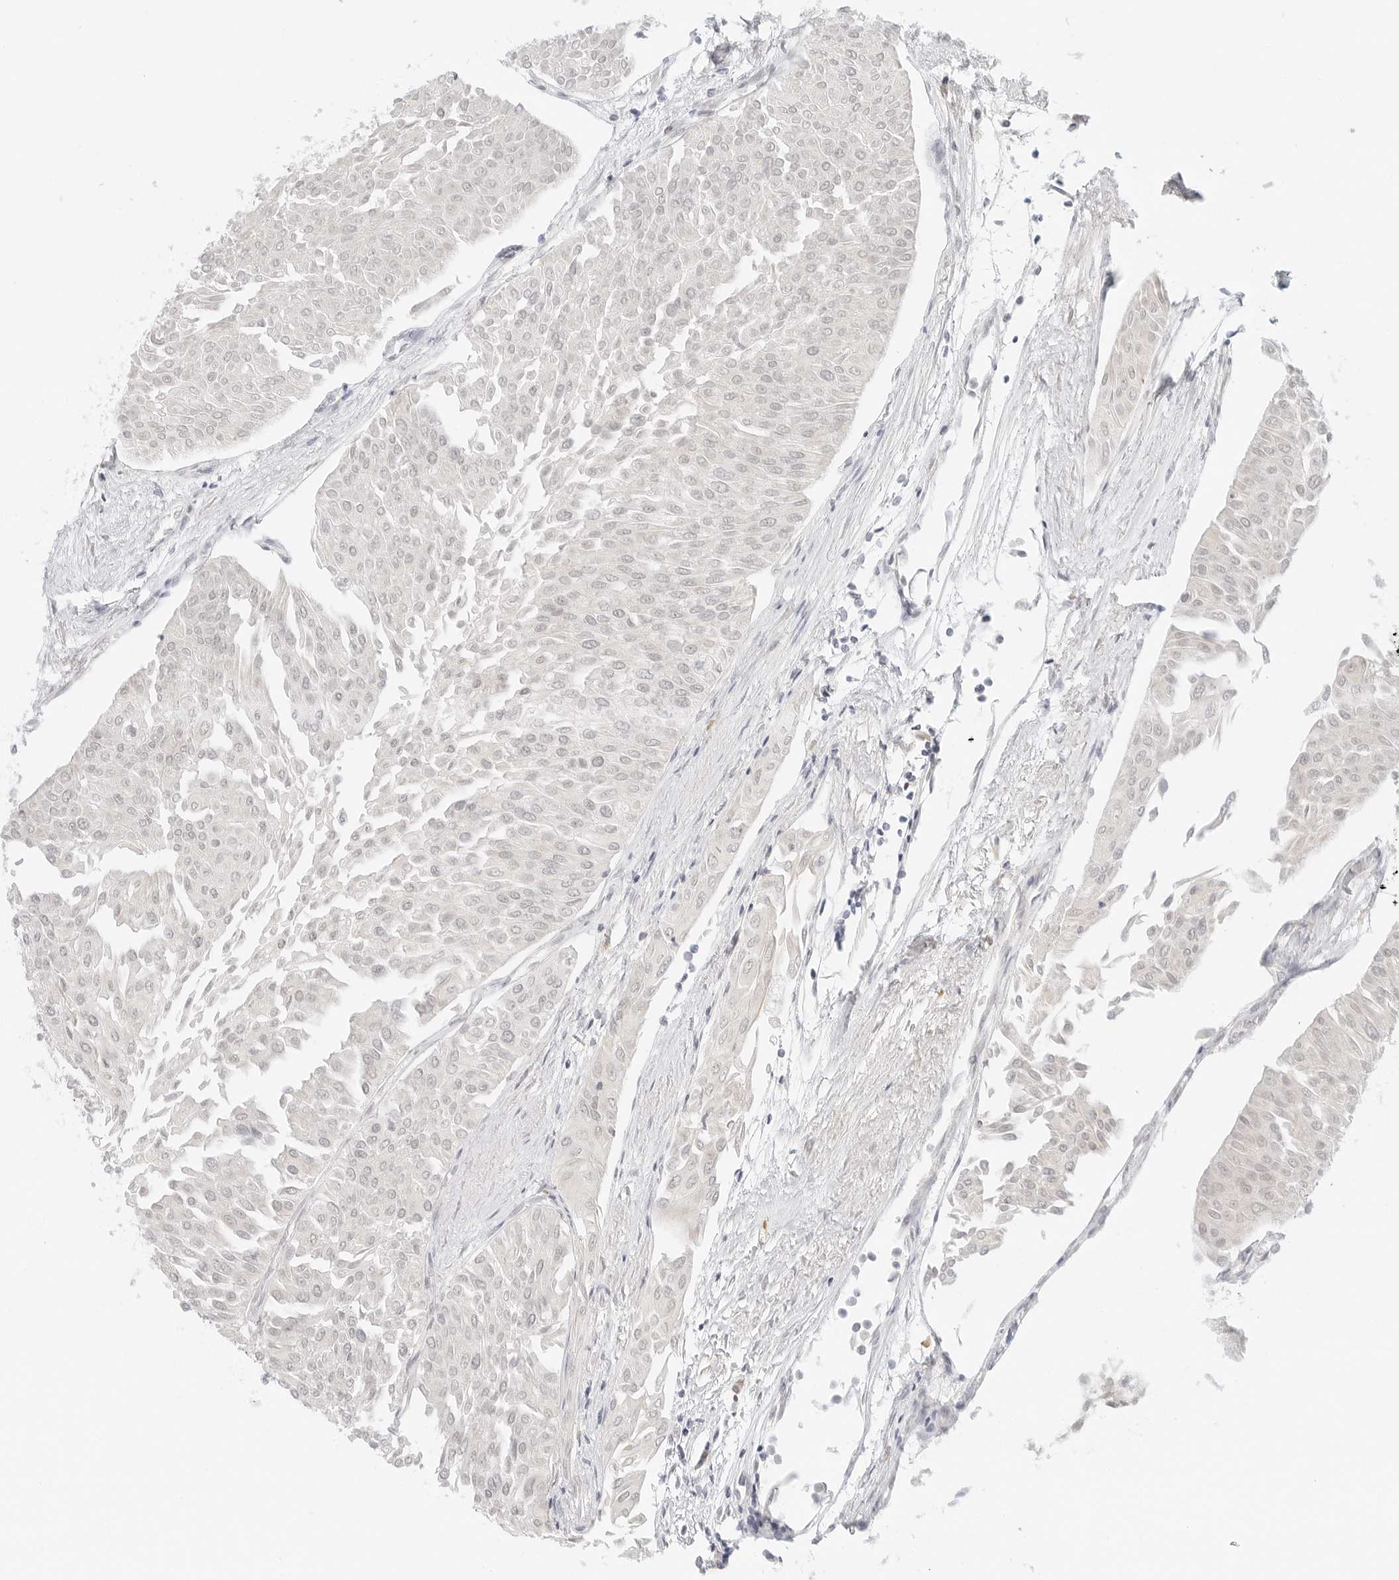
{"staining": {"intensity": "negative", "quantity": "none", "location": "none"}, "tissue": "urothelial cancer", "cell_type": "Tumor cells", "image_type": "cancer", "snomed": [{"axis": "morphology", "description": "Urothelial carcinoma, Low grade"}, {"axis": "topography", "description": "Urinary bladder"}], "caption": "Urothelial carcinoma (low-grade) was stained to show a protein in brown. There is no significant positivity in tumor cells. (Immunohistochemistry (ihc), brightfield microscopy, high magnification).", "gene": "NEO1", "patient": {"sex": "male", "age": 67}}